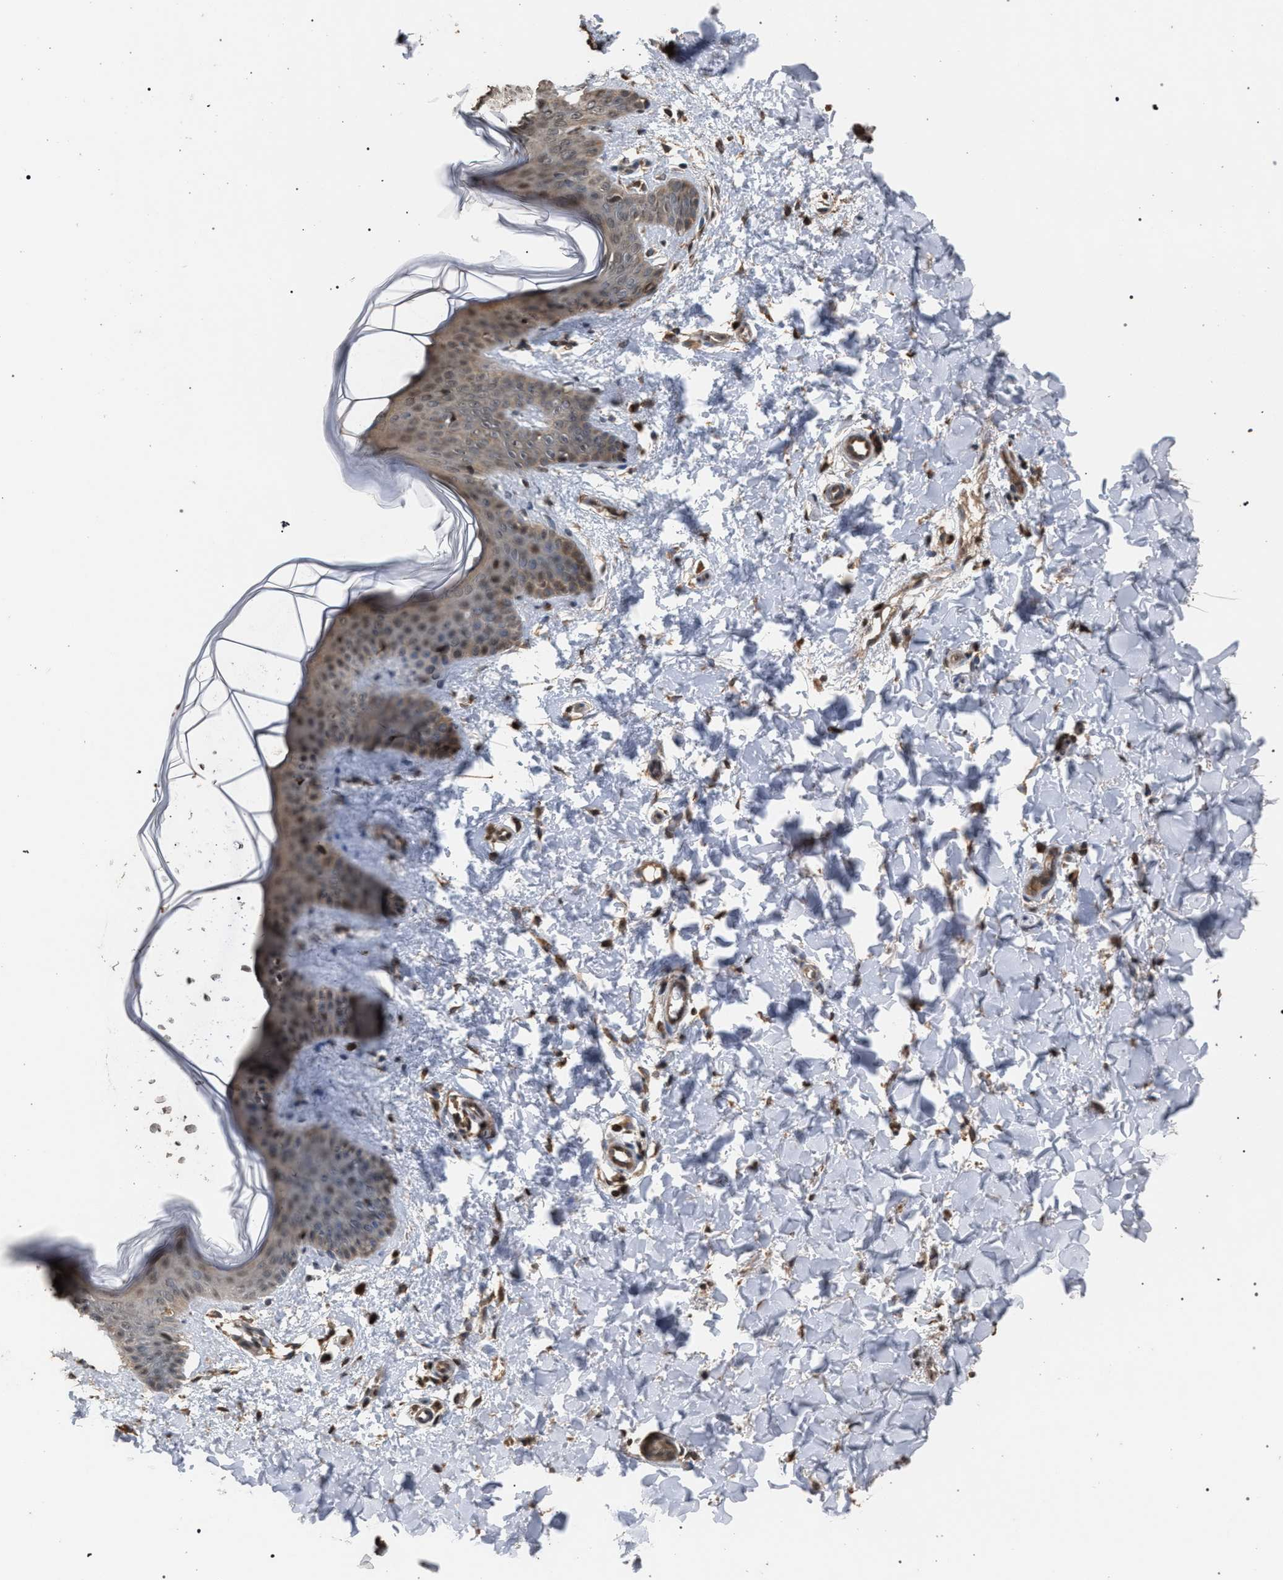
{"staining": {"intensity": "moderate", "quantity": ">75%", "location": "cytoplasmic/membranous"}, "tissue": "skin", "cell_type": "Fibroblasts", "image_type": "normal", "snomed": [{"axis": "morphology", "description": "Normal tissue, NOS"}, {"axis": "topography", "description": "Skin"}], "caption": "Immunohistochemical staining of unremarkable human skin displays medium levels of moderate cytoplasmic/membranous staining in approximately >75% of fibroblasts.", "gene": "NAA35", "patient": {"sex": "female", "age": 17}}